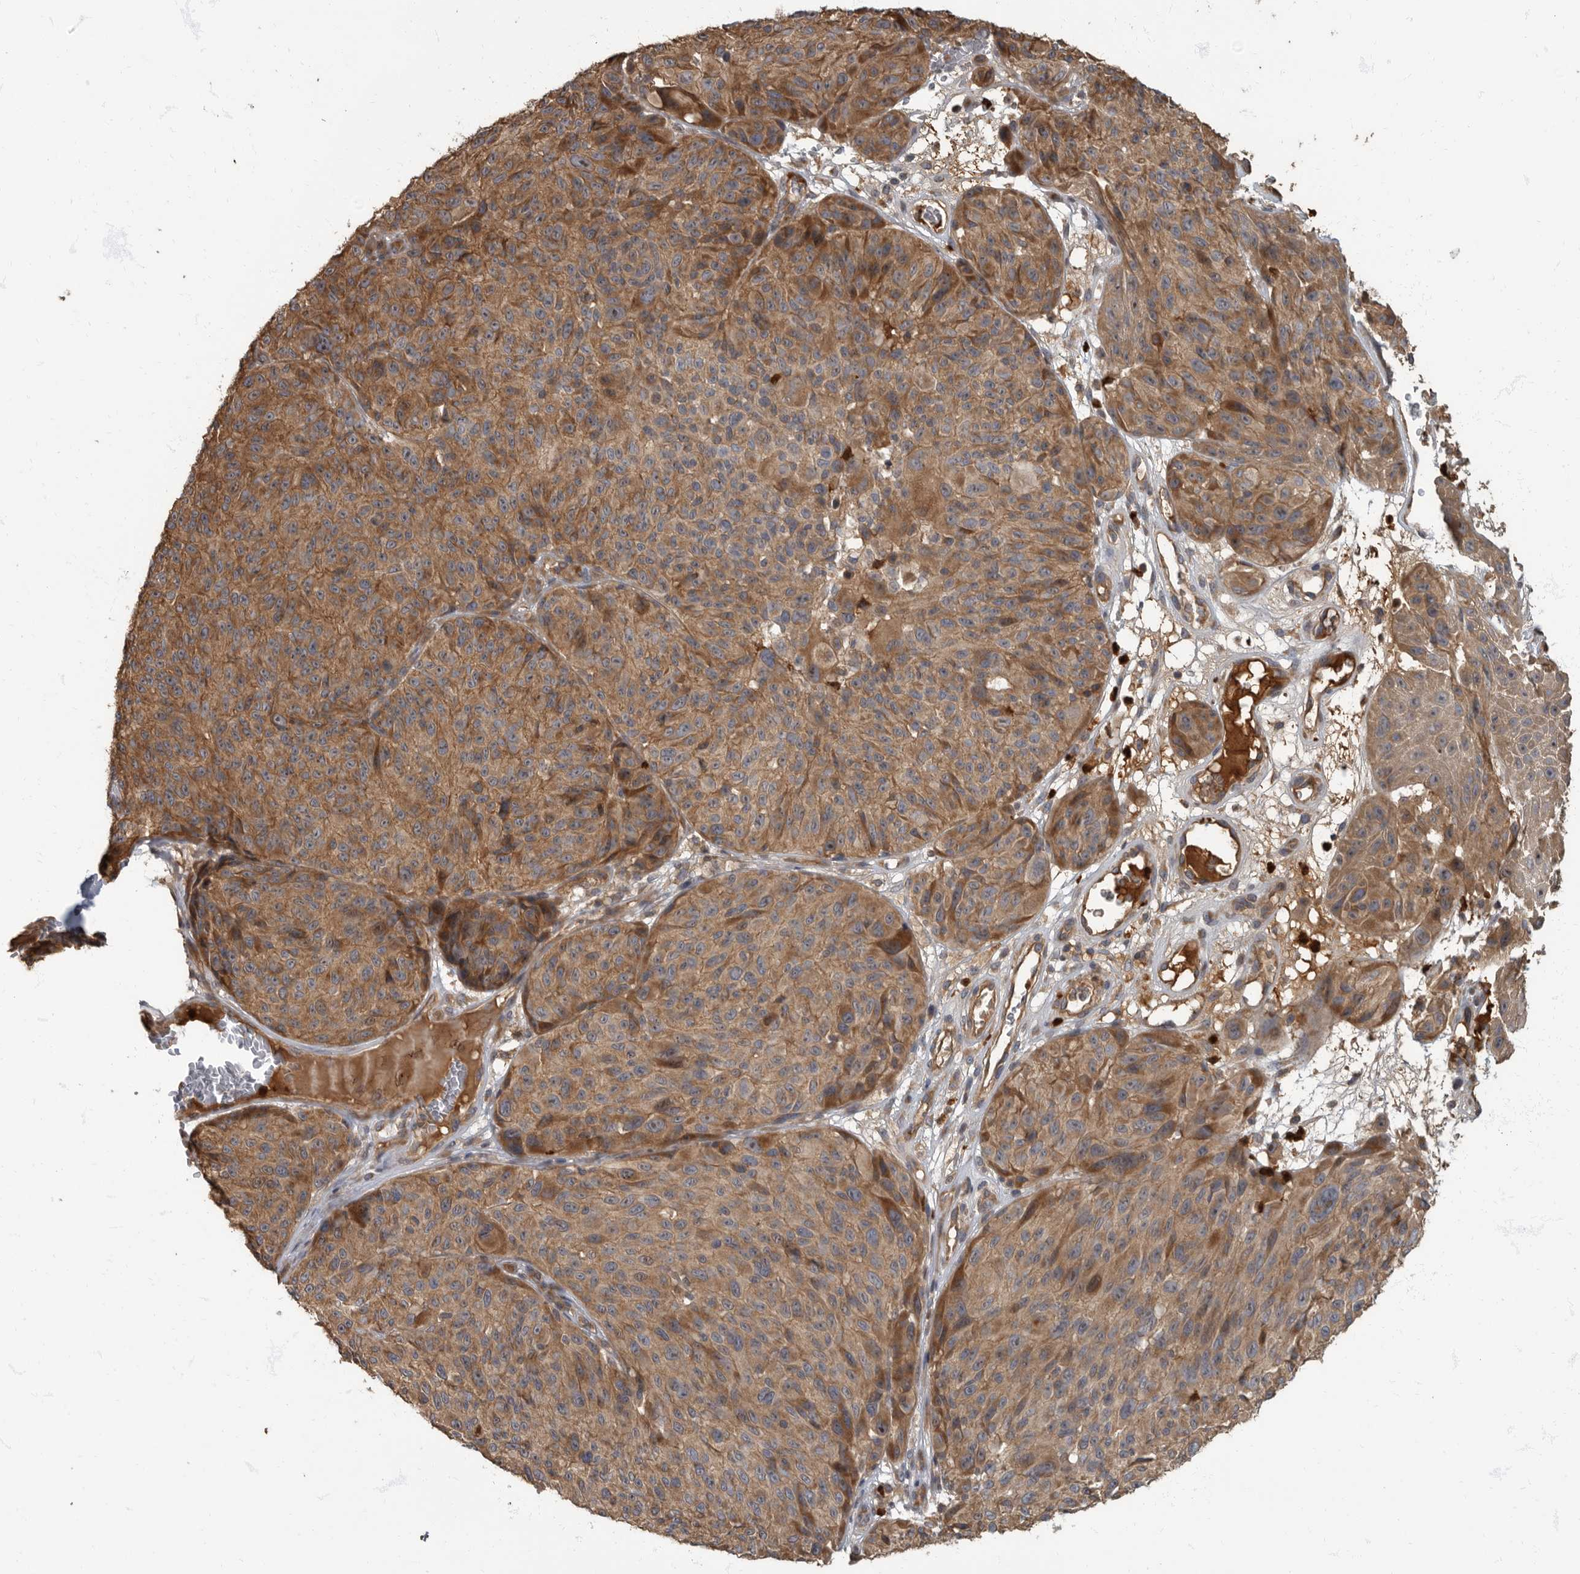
{"staining": {"intensity": "moderate", "quantity": ">75%", "location": "cytoplasmic/membranous"}, "tissue": "melanoma", "cell_type": "Tumor cells", "image_type": "cancer", "snomed": [{"axis": "morphology", "description": "Malignant melanoma, NOS"}, {"axis": "topography", "description": "Skin"}], "caption": "Immunohistochemical staining of malignant melanoma exhibits medium levels of moderate cytoplasmic/membranous protein staining in approximately >75% of tumor cells.", "gene": "DAAM1", "patient": {"sex": "male", "age": 83}}